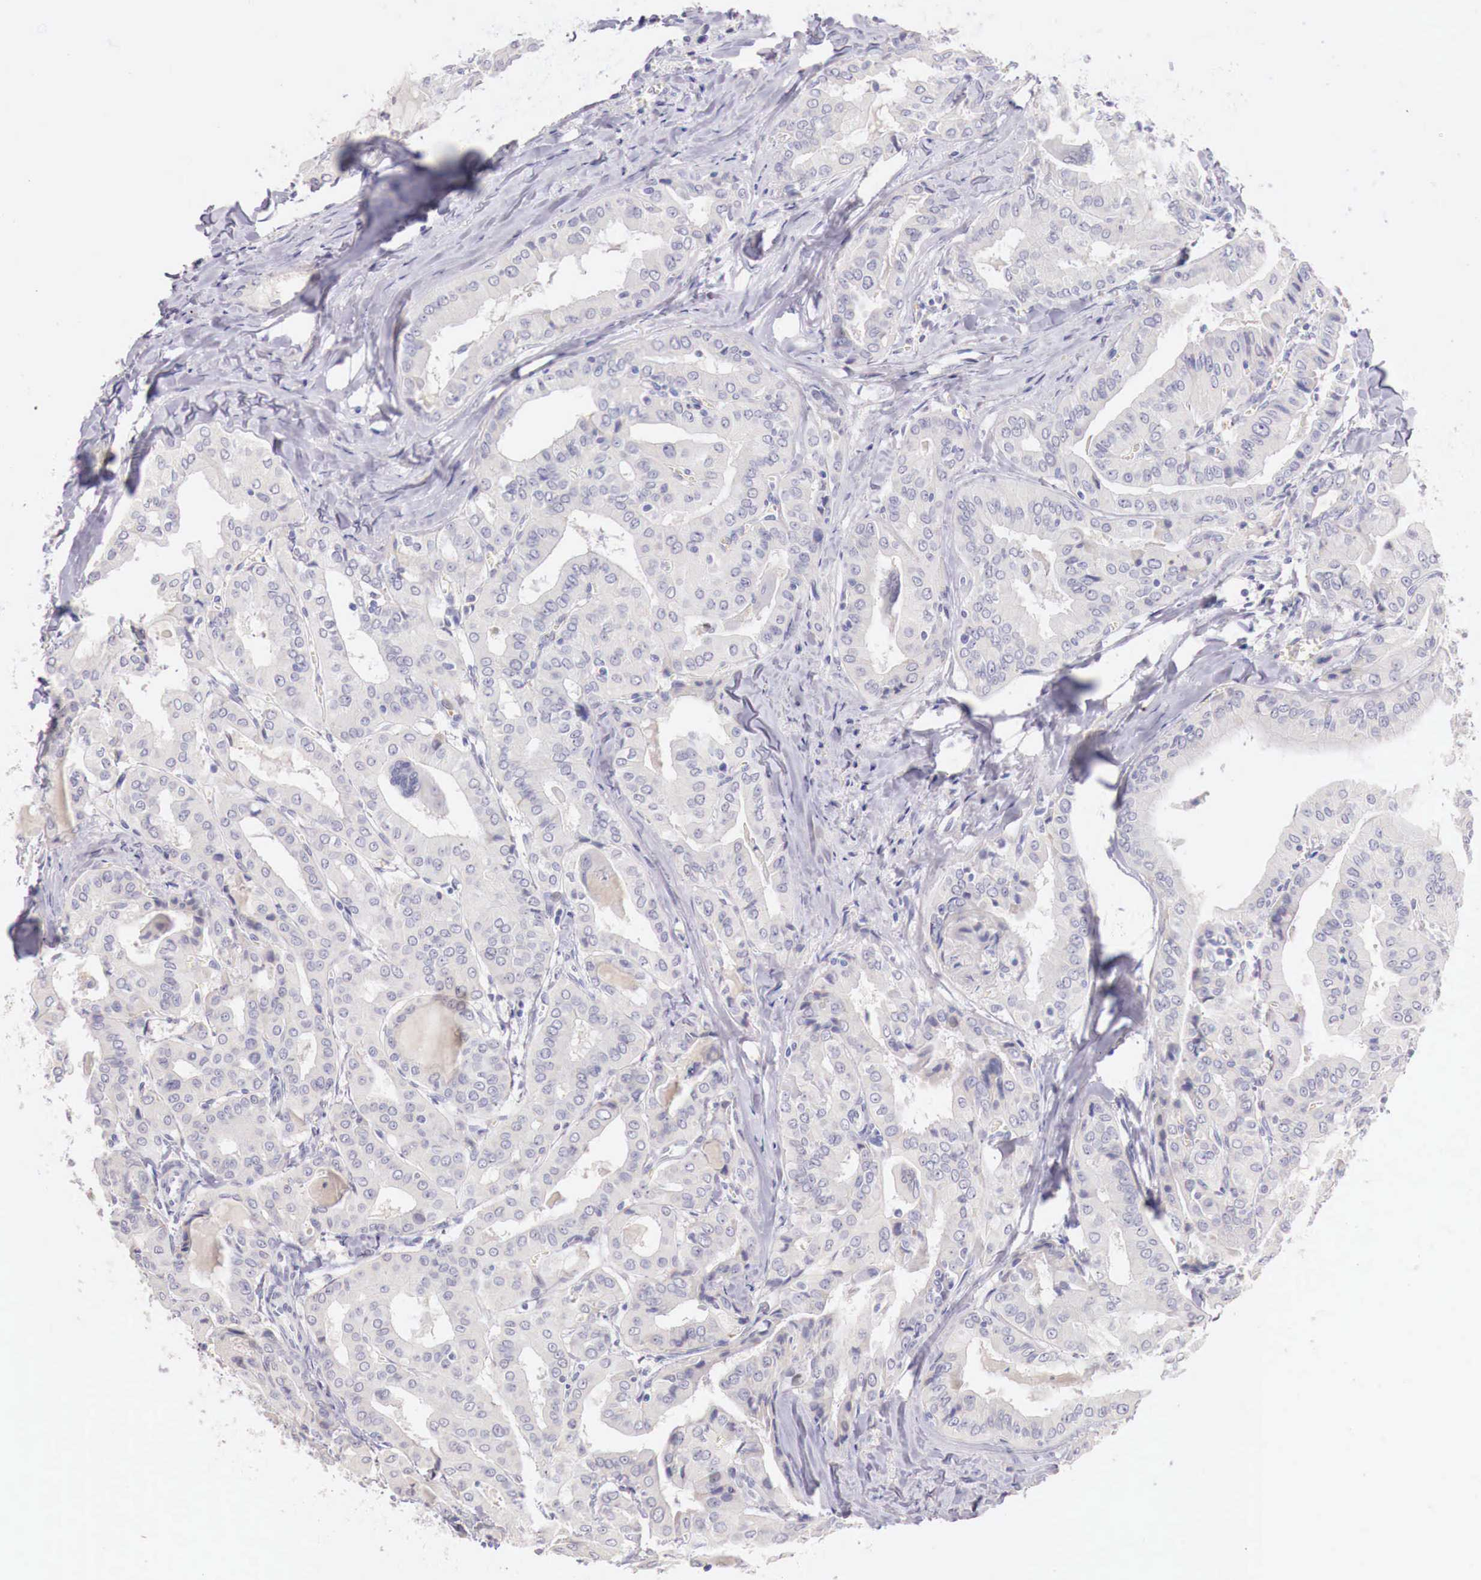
{"staining": {"intensity": "negative", "quantity": "none", "location": "none"}, "tissue": "thyroid cancer", "cell_type": "Tumor cells", "image_type": "cancer", "snomed": [{"axis": "morphology", "description": "Papillary adenocarcinoma, NOS"}, {"axis": "topography", "description": "Thyroid gland"}], "caption": "The immunohistochemistry micrograph has no significant staining in tumor cells of thyroid cancer tissue. (DAB immunohistochemistry (IHC) with hematoxylin counter stain).", "gene": "ITIH6", "patient": {"sex": "female", "age": 71}}